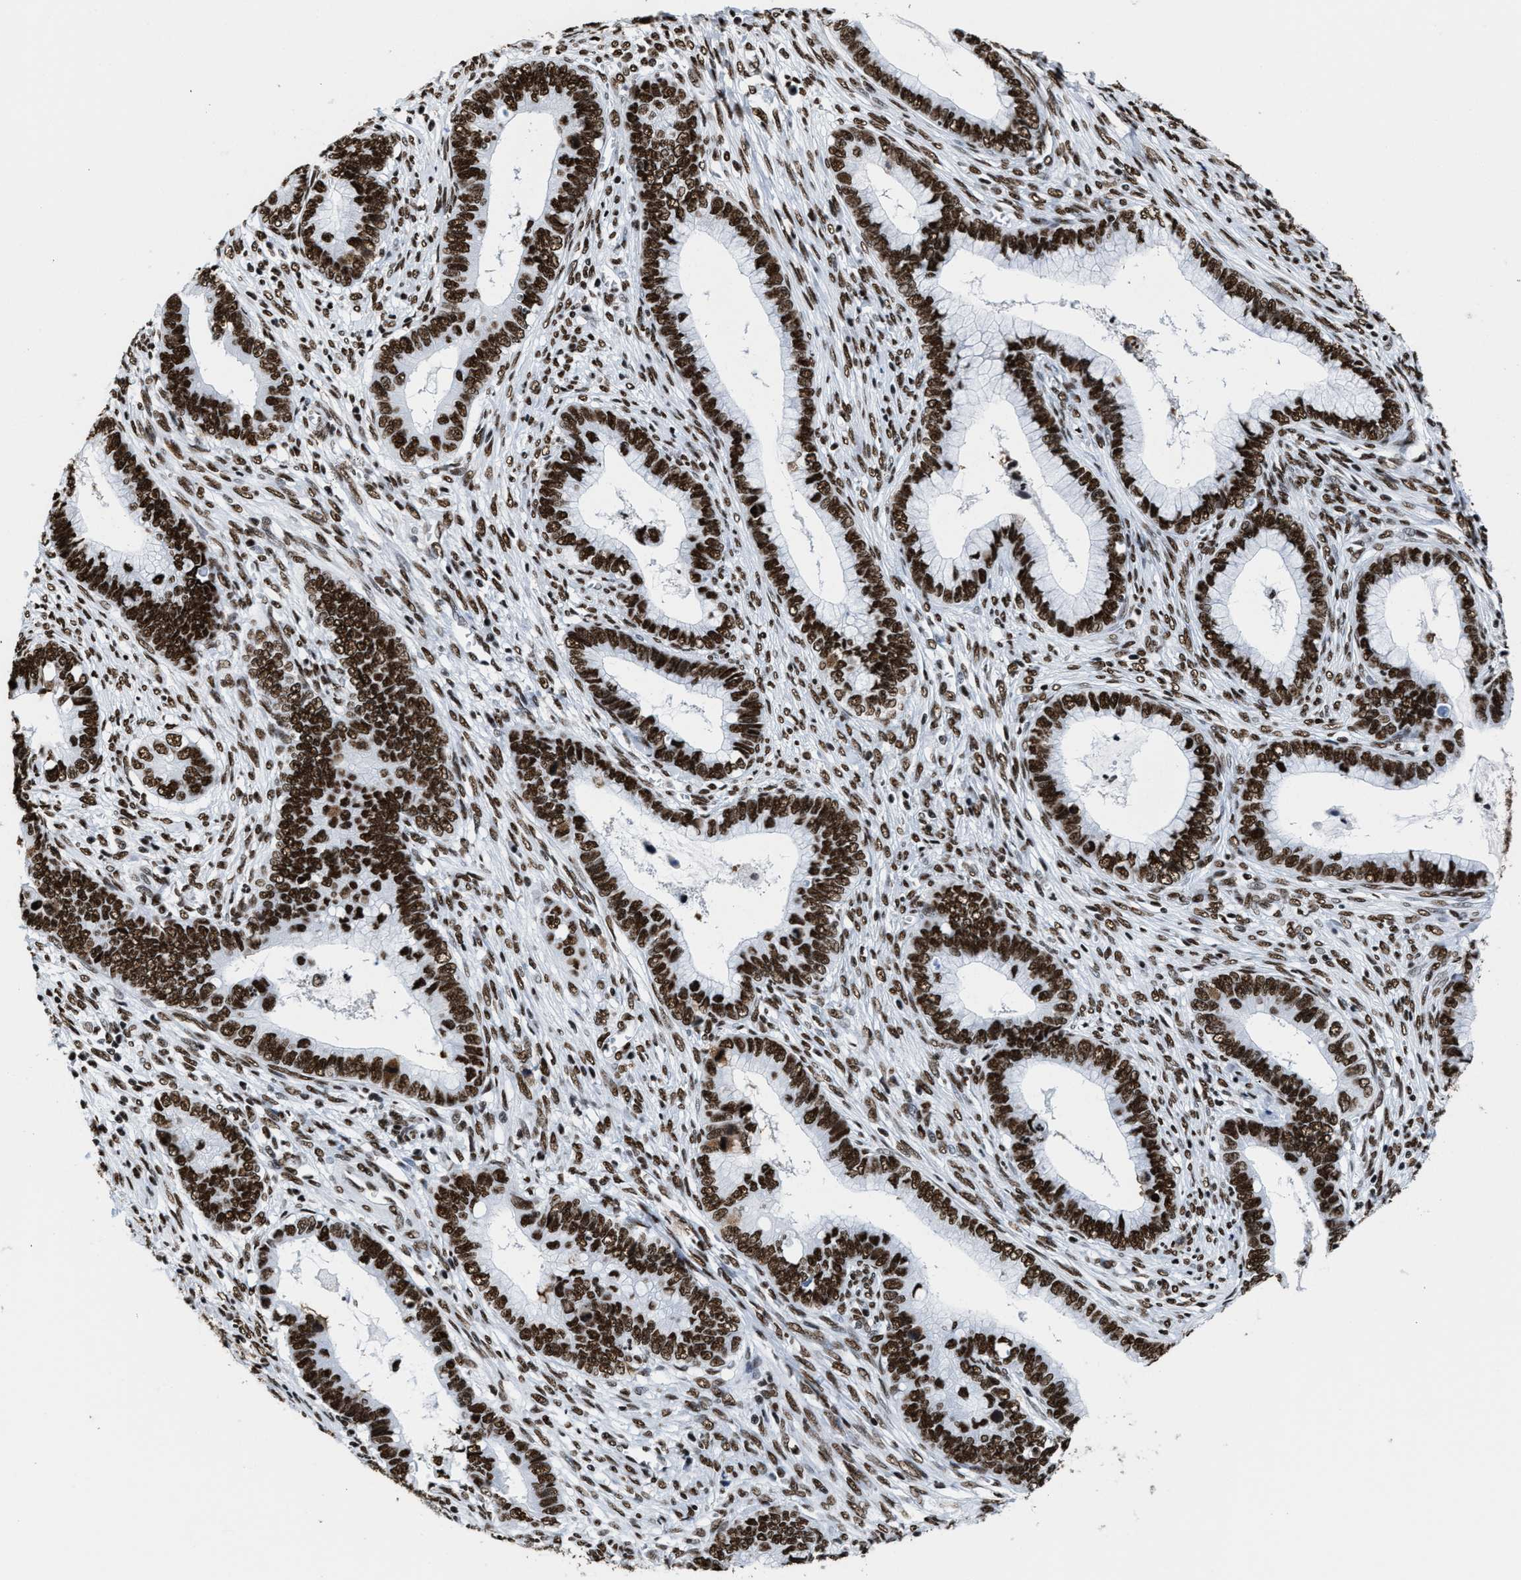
{"staining": {"intensity": "strong", "quantity": ">75%", "location": "nuclear"}, "tissue": "cervical cancer", "cell_type": "Tumor cells", "image_type": "cancer", "snomed": [{"axis": "morphology", "description": "Adenocarcinoma, NOS"}, {"axis": "topography", "description": "Cervix"}], "caption": "Brown immunohistochemical staining in cervical cancer (adenocarcinoma) exhibits strong nuclear staining in approximately >75% of tumor cells. (IHC, brightfield microscopy, high magnification).", "gene": "SMARCC2", "patient": {"sex": "female", "age": 44}}